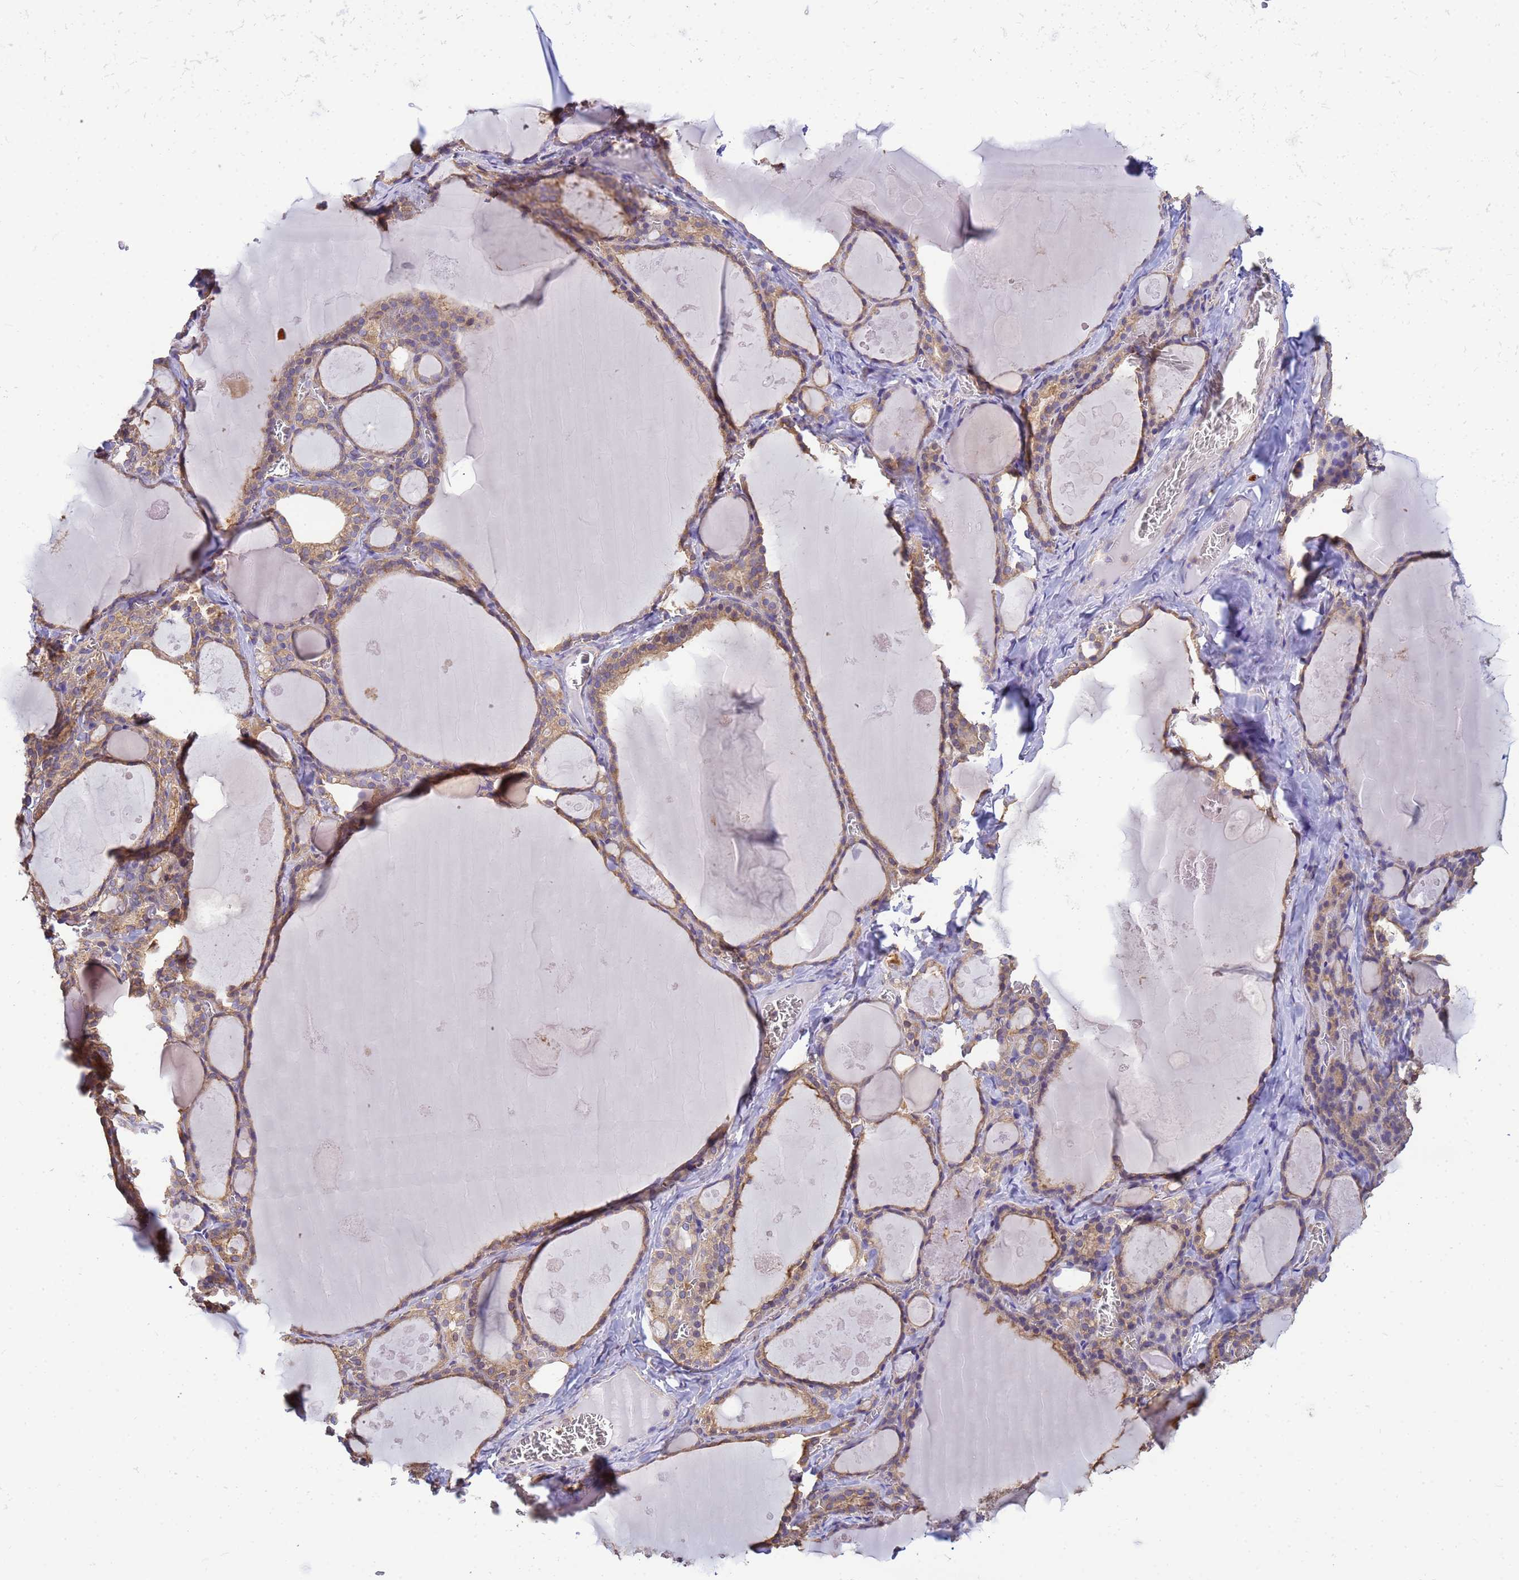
{"staining": {"intensity": "moderate", "quantity": ">75%", "location": "cytoplasmic/membranous"}, "tissue": "thyroid gland", "cell_type": "Glandular cells", "image_type": "normal", "snomed": [{"axis": "morphology", "description": "Normal tissue, NOS"}, {"axis": "topography", "description": "Thyroid gland"}], "caption": "Immunohistochemical staining of normal human thyroid gland demonstrates >75% levels of moderate cytoplasmic/membranous protein positivity in approximately >75% of glandular cells.", "gene": "ENSG00000198211", "patient": {"sex": "male", "age": 56}}